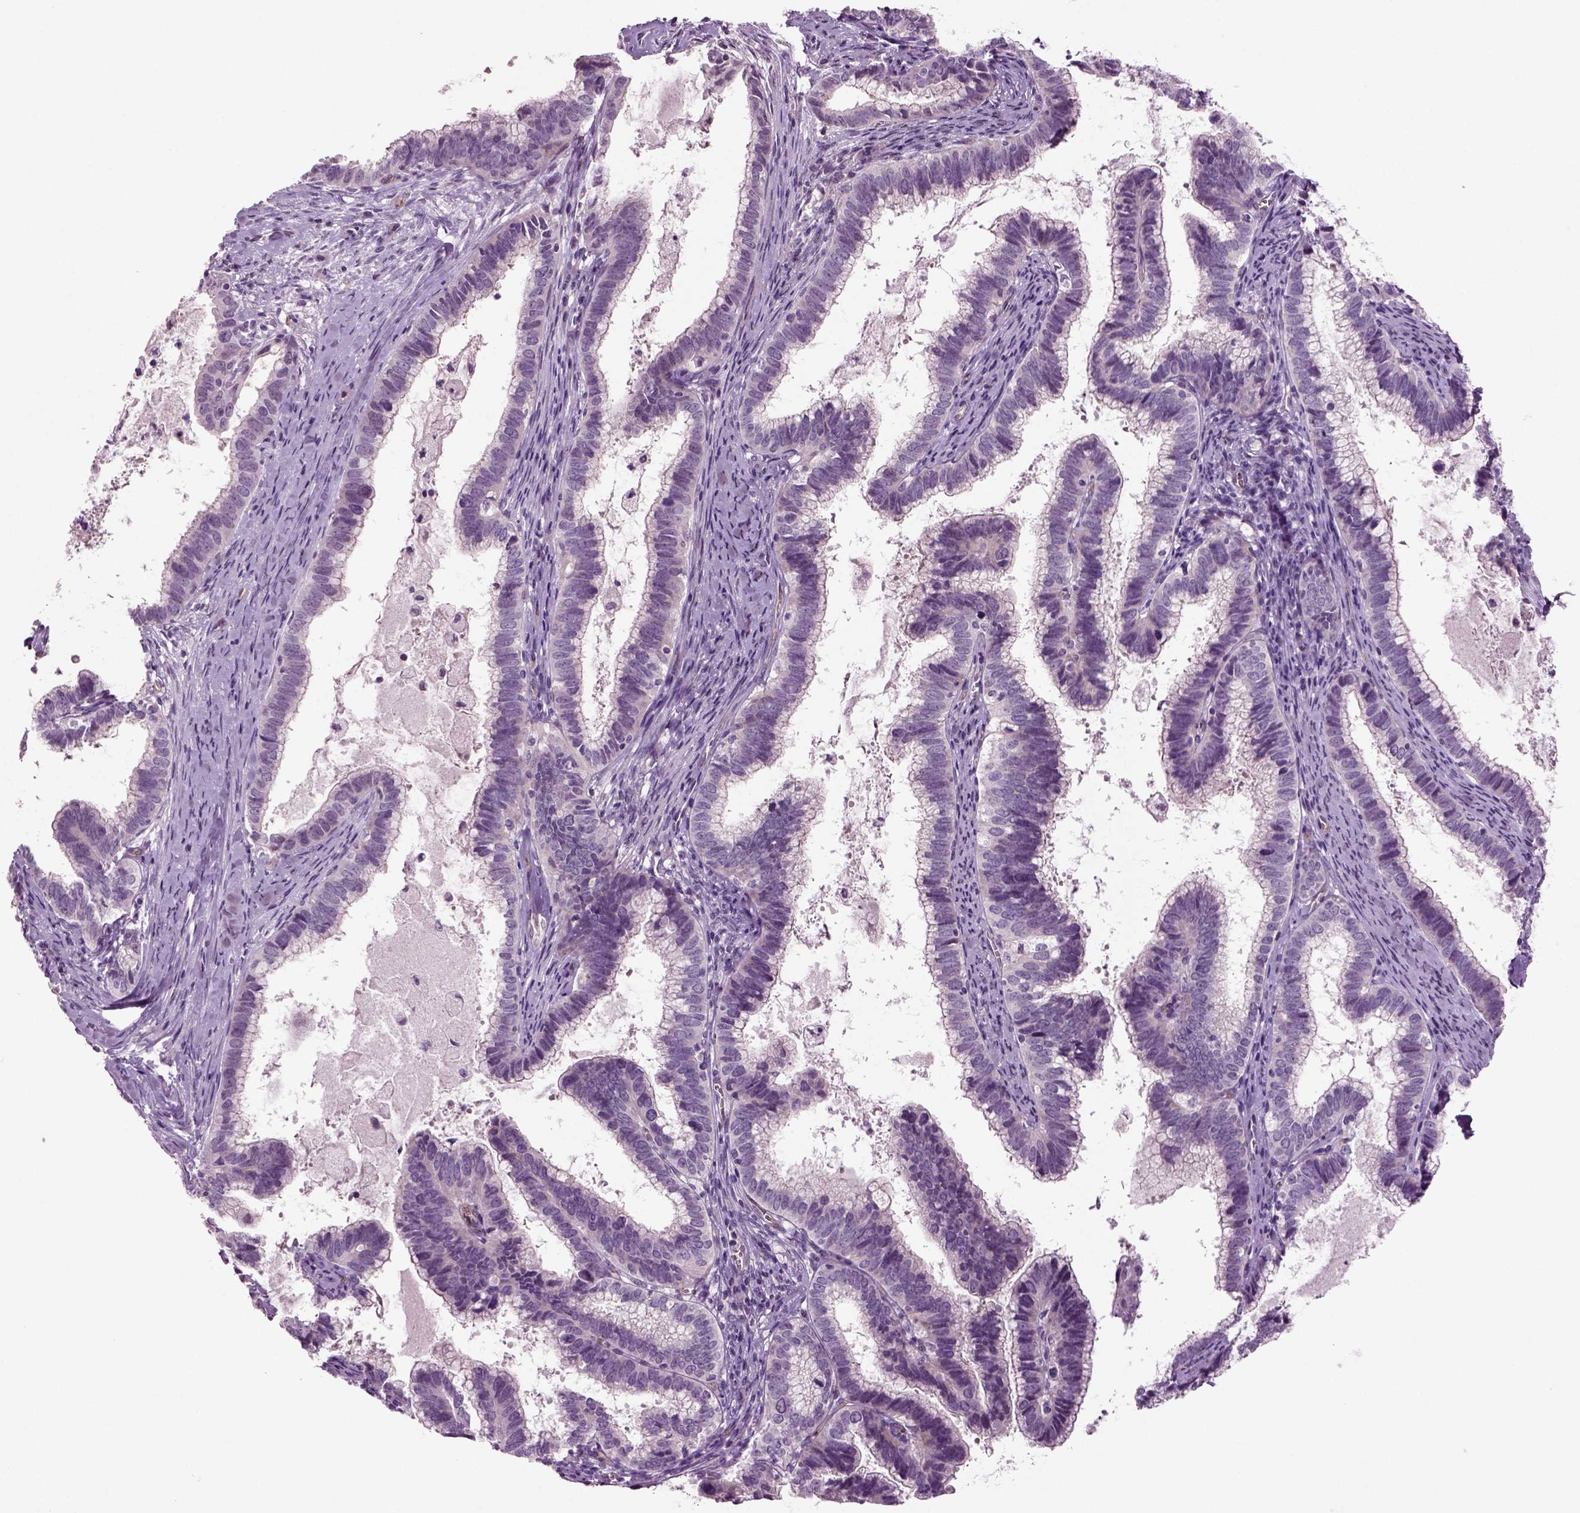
{"staining": {"intensity": "negative", "quantity": "none", "location": "none"}, "tissue": "cervical cancer", "cell_type": "Tumor cells", "image_type": "cancer", "snomed": [{"axis": "morphology", "description": "Adenocarcinoma, NOS"}, {"axis": "topography", "description": "Cervix"}], "caption": "High magnification brightfield microscopy of cervical cancer stained with DAB (3,3'-diaminobenzidine) (brown) and counterstained with hematoxylin (blue): tumor cells show no significant positivity.", "gene": "COL9A2", "patient": {"sex": "female", "age": 61}}